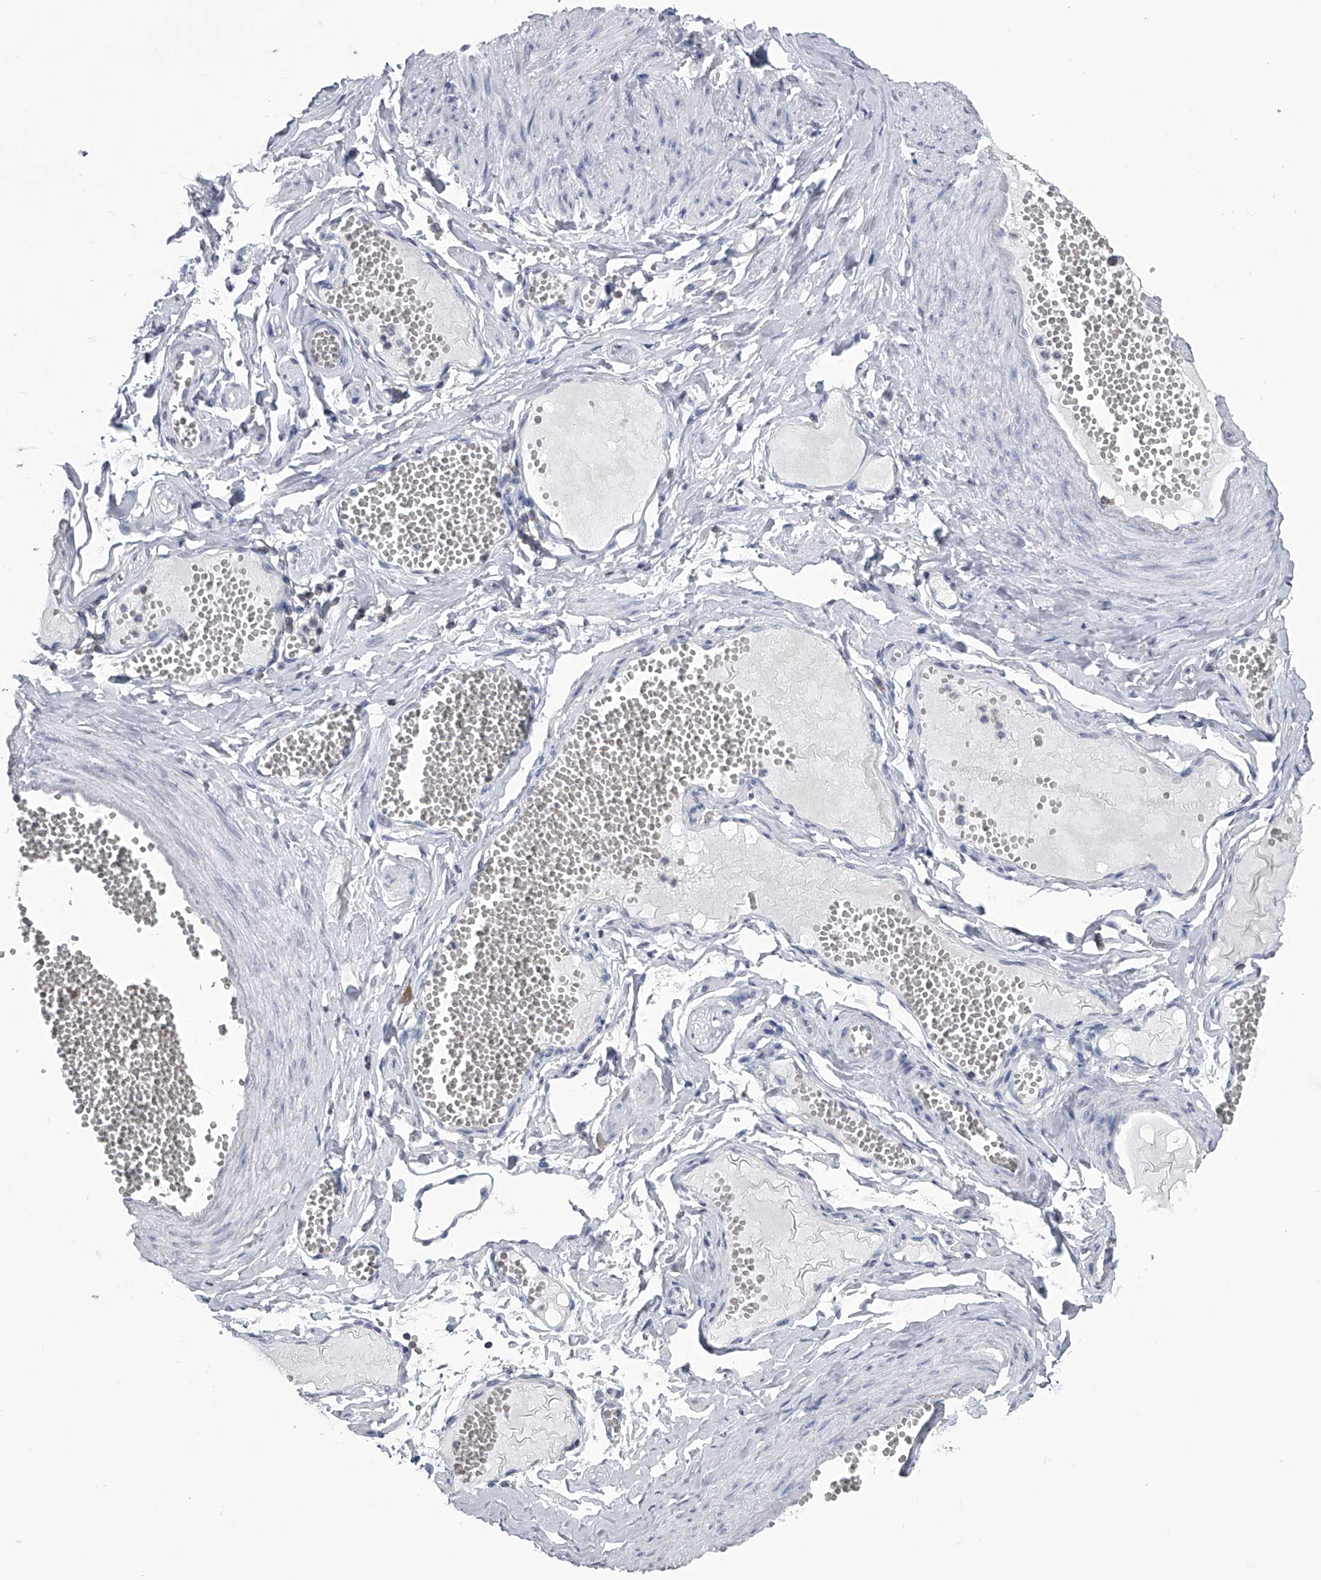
{"staining": {"intensity": "negative", "quantity": "none", "location": "none"}, "tissue": "soft tissue", "cell_type": "Fibroblasts", "image_type": "normal", "snomed": [{"axis": "morphology", "description": "Normal tissue, NOS"}, {"axis": "topography", "description": "Smooth muscle"}, {"axis": "topography", "description": "Peripheral nerve tissue"}], "caption": "This histopathology image is of unremarkable soft tissue stained with IHC to label a protein in brown with the nuclei are counter-stained blue. There is no positivity in fibroblasts. The staining was performed using DAB (3,3'-diaminobenzidine) to visualize the protein expression in brown, while the nuclei were stained in blue with hematoxylin (Magnification: 20x).", "gene": "TASP1", "patient": {"sex": "female", "age": 39}}